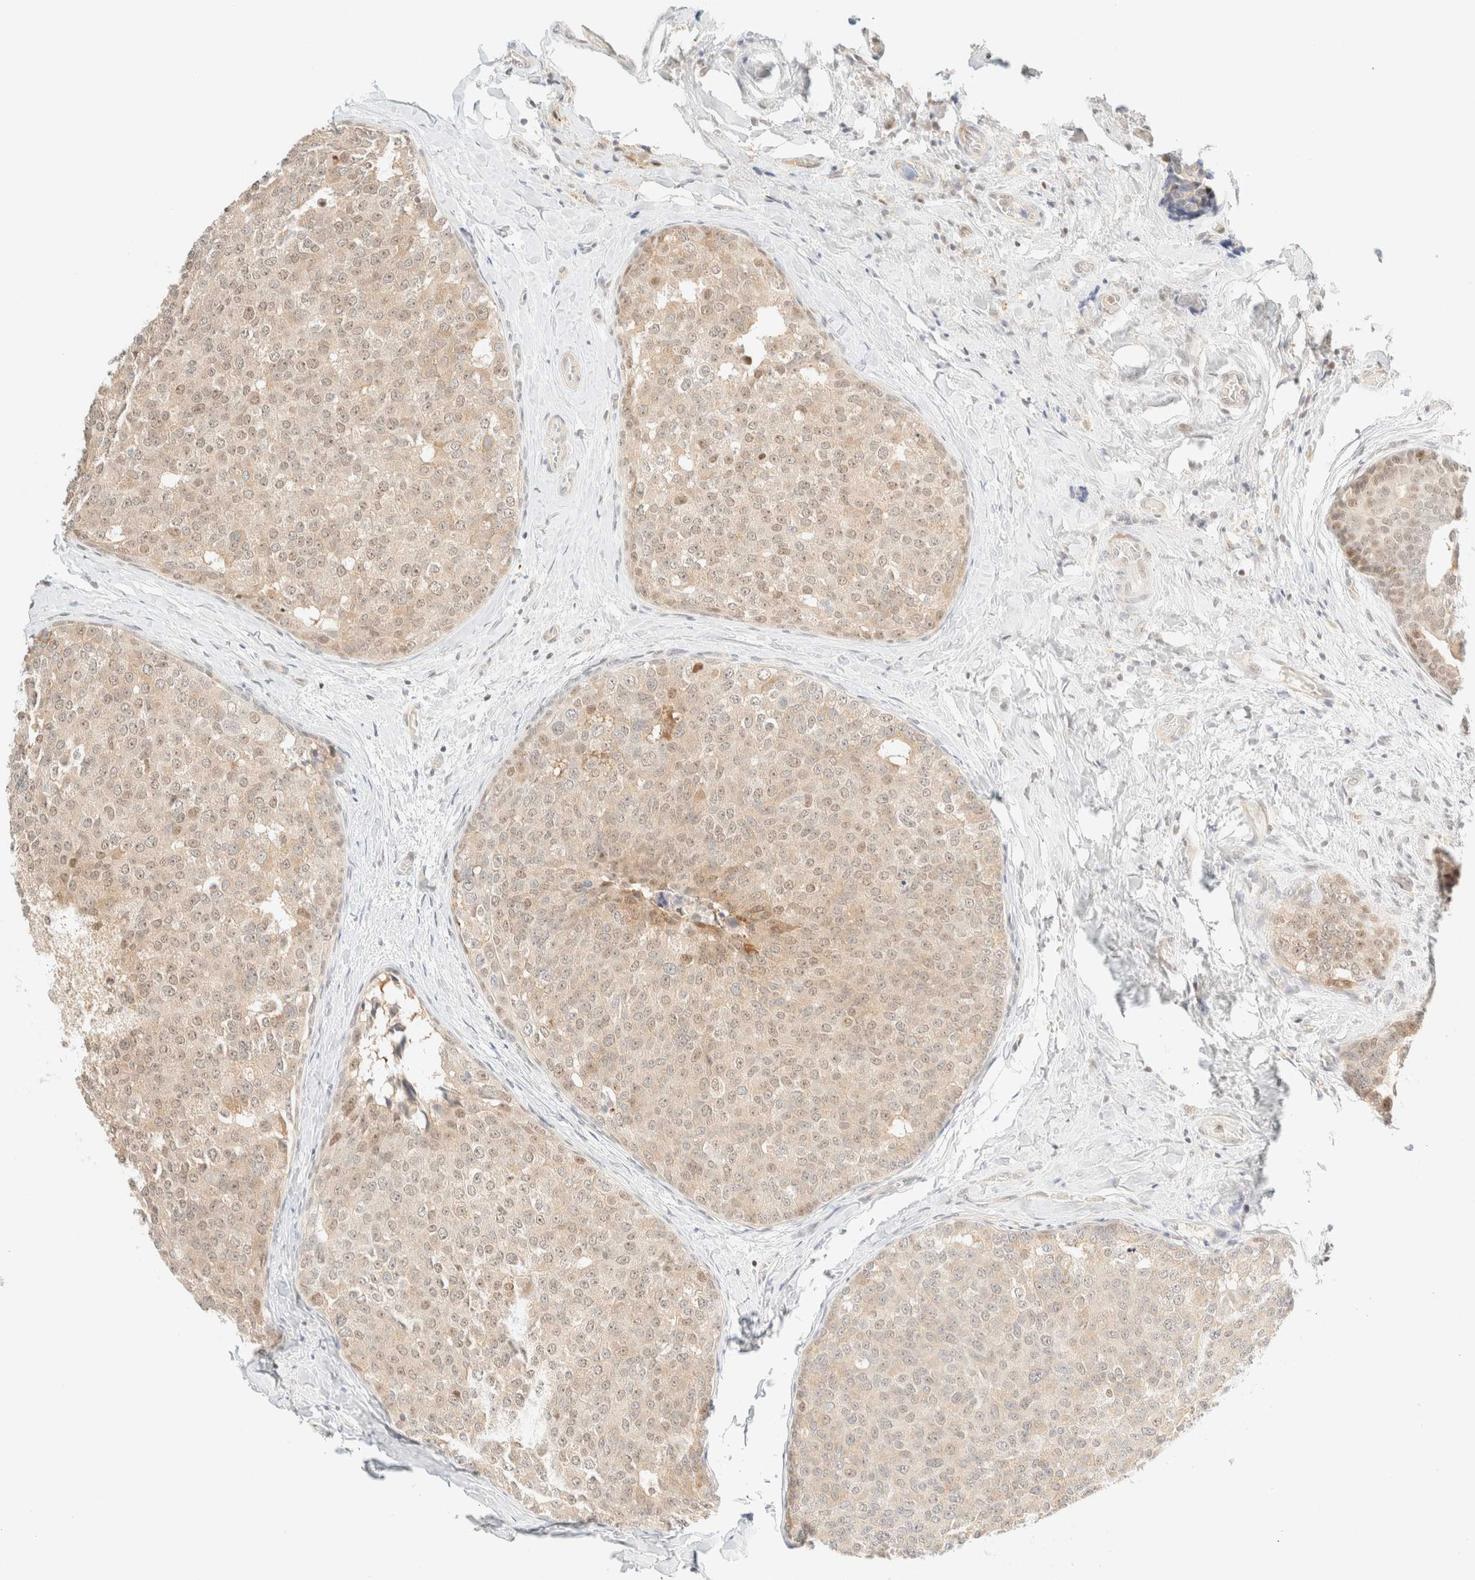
{"staining": {"intensity": "weak", "quantity": ">75%", "location": "cytoplasmic/membranous,nuclear"}, "tissue": "breast cancer", "cell_type": "Tumor cells", "image_type": "cancer", "snomed": [{"axis": "morphology", "description": "Normal tissue, NOS"}, {"axis": "morphology", "description": "Duct carcinoma"}, {"axis": "topography", "description": "Breast"}], "caption": "Immunohistochemical staining of breast cancer (infiltrating ductal carcinoma) displays low levels of weak cytoplasmic/membranous and nuclear positivity in approximately >75% of tumor cells.", "gene": "TSR1", "patient": {"sex": "female", "age": 43}}